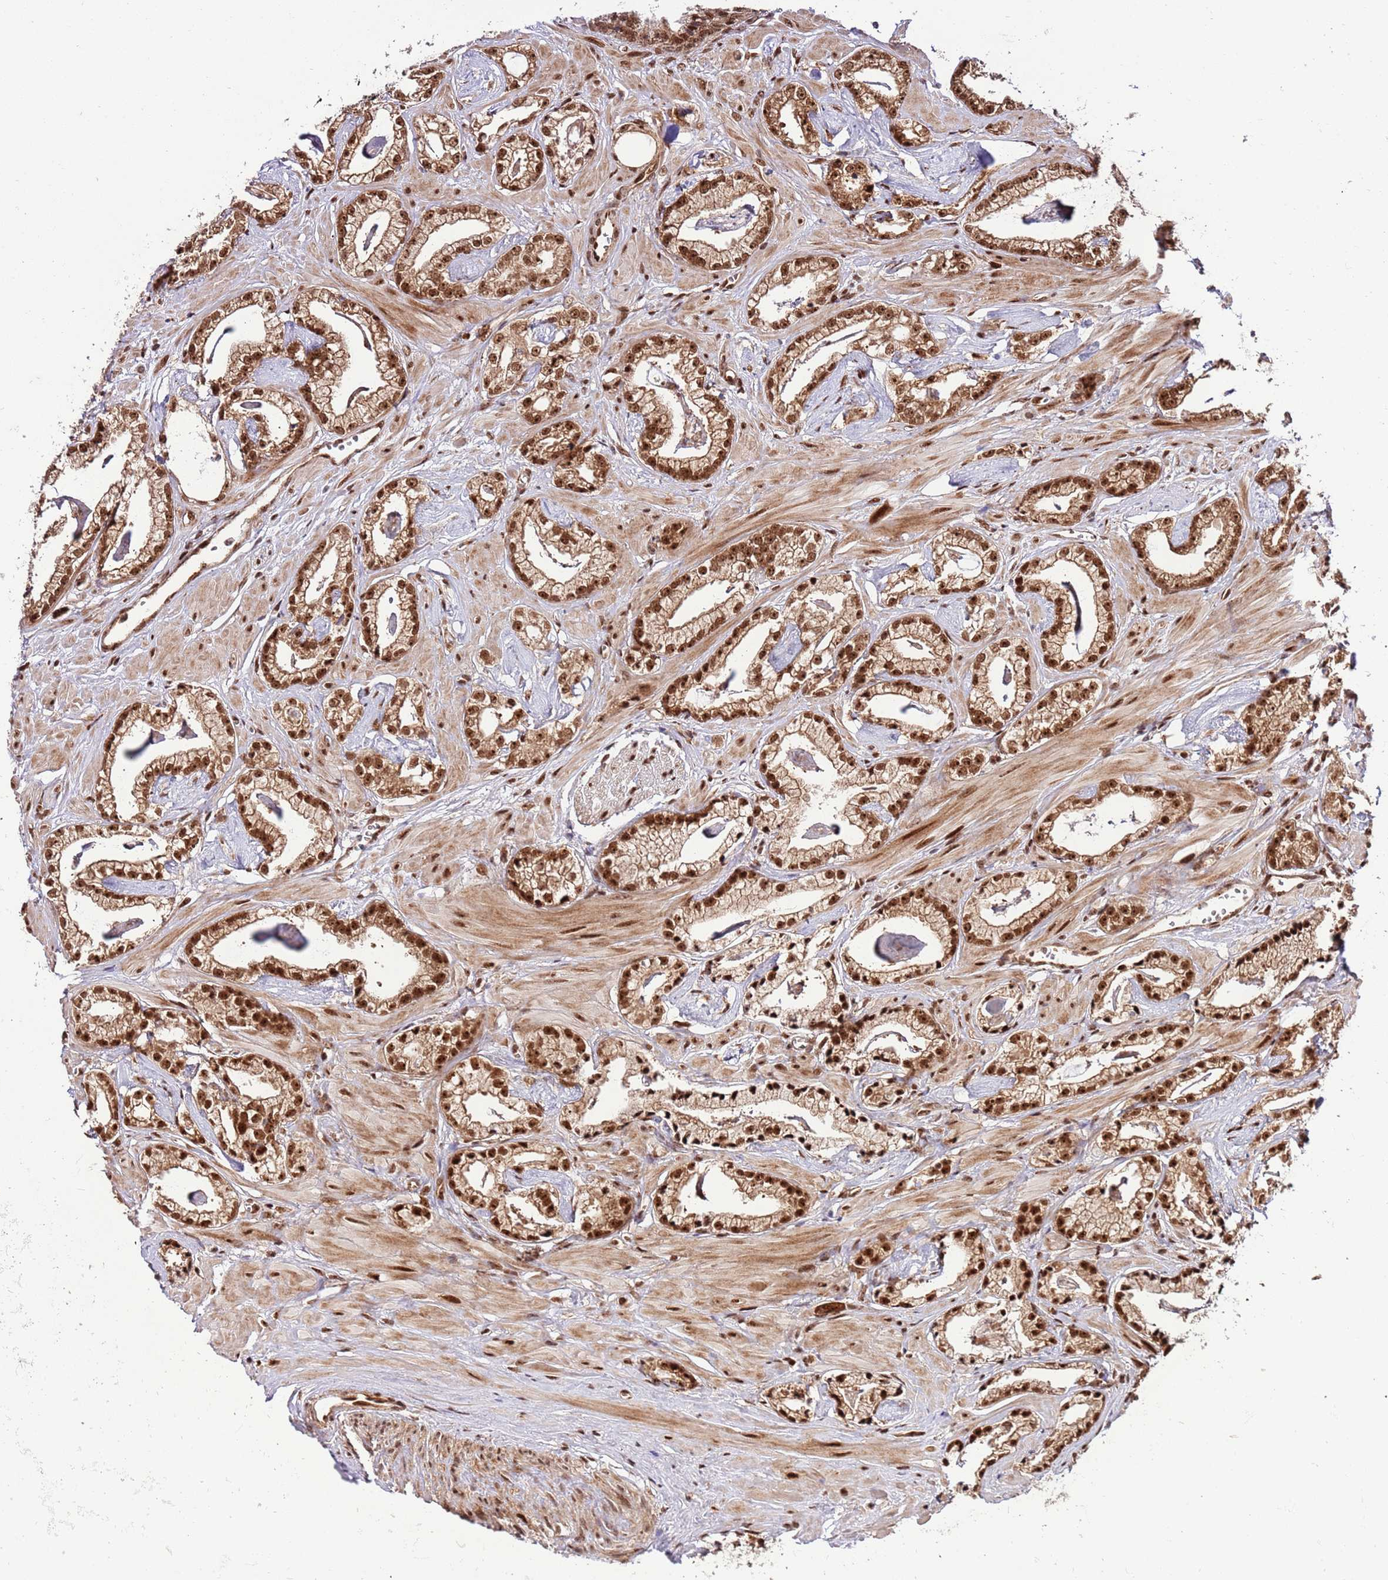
{"staining": {"intensity": "strong", "quantity": ">75%", "location": "cytoplasmic/membranous,nuclear"}, "tissue": "prostate cancer", "cell_type": "Tumor cells", "image_type": "cancer", "snomed": [{"axis": "morphology", "description": "Adenocarcinoma, Low grade"}, {"axis": "topography", "description": "Prostate"}], "caption": "This histopathology image demonstrates prostate low-grade adenocarcinoma stained with immunohistochemistry to label a protein in brown. The cytoplasmic/membranous and nuclear of tumor cells show strong positivity for the protein. Nuclei are counter-stained blue.", "gene": "RIF1", "patient": {"sex": "male", "age": 60}}